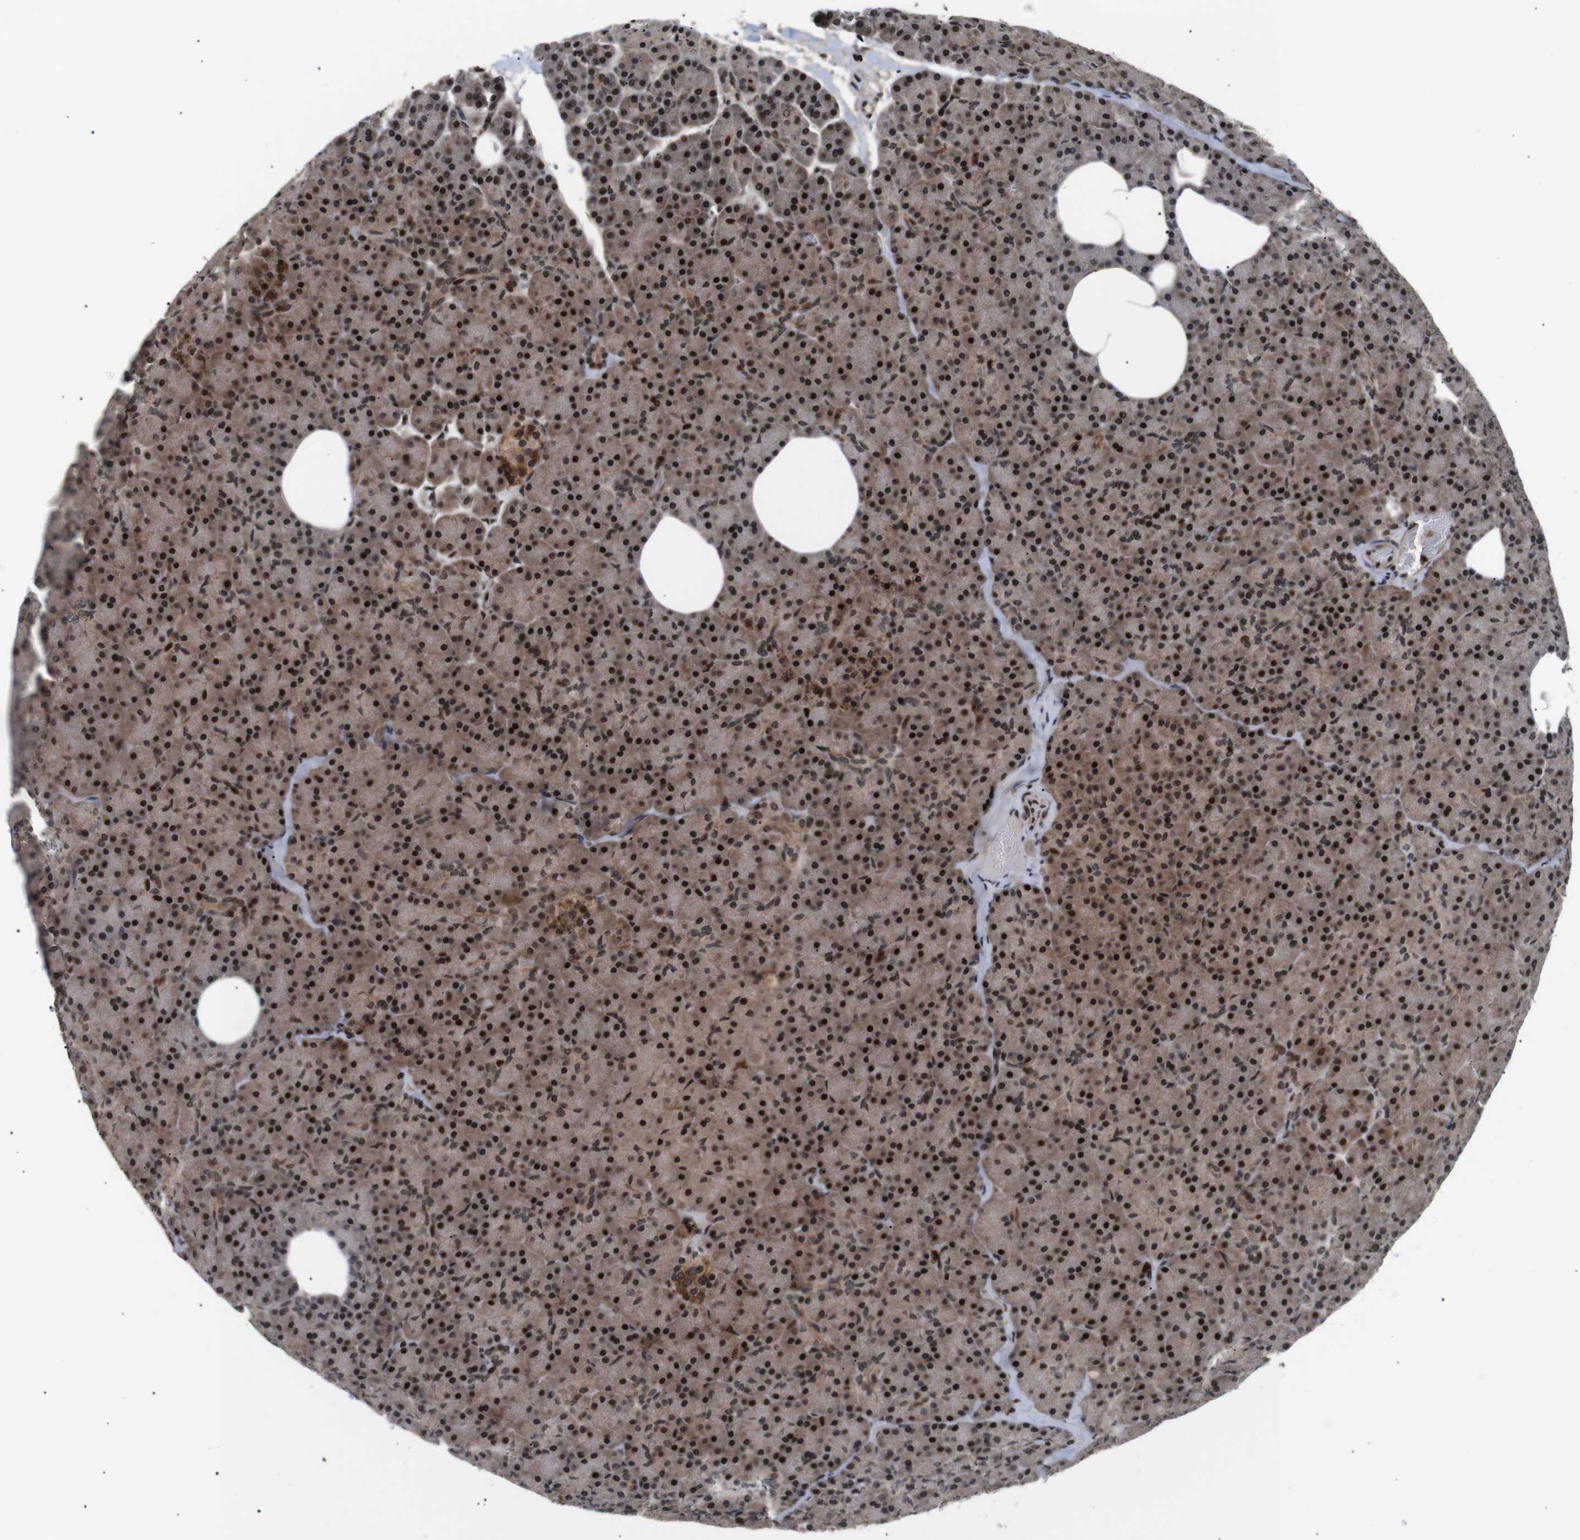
{"staining": {"intensity": "strong", "quantity": ">75%", "location": "cytoplasmic/membranous,nuclear"}, "tissue": "pancreas", "cell_type": "Exocrine glandular cells", "image_type": "normal", "snomed": [{"axis": "morphology", "description": "Normal tissue, NOS"}, {"axis": "topography", "description": "Pancreas"}], "caption": "A high-resolution histopathology image shows immunohistochemistry (IHC) staining of normal pancreas, which demonstrates strong cytoplasmic/membranous,nuclear positivity in approximately >75% of exocrine glandular cells.", "gene": "KIF23", "patient": {"sex": "female", "age": 35}}